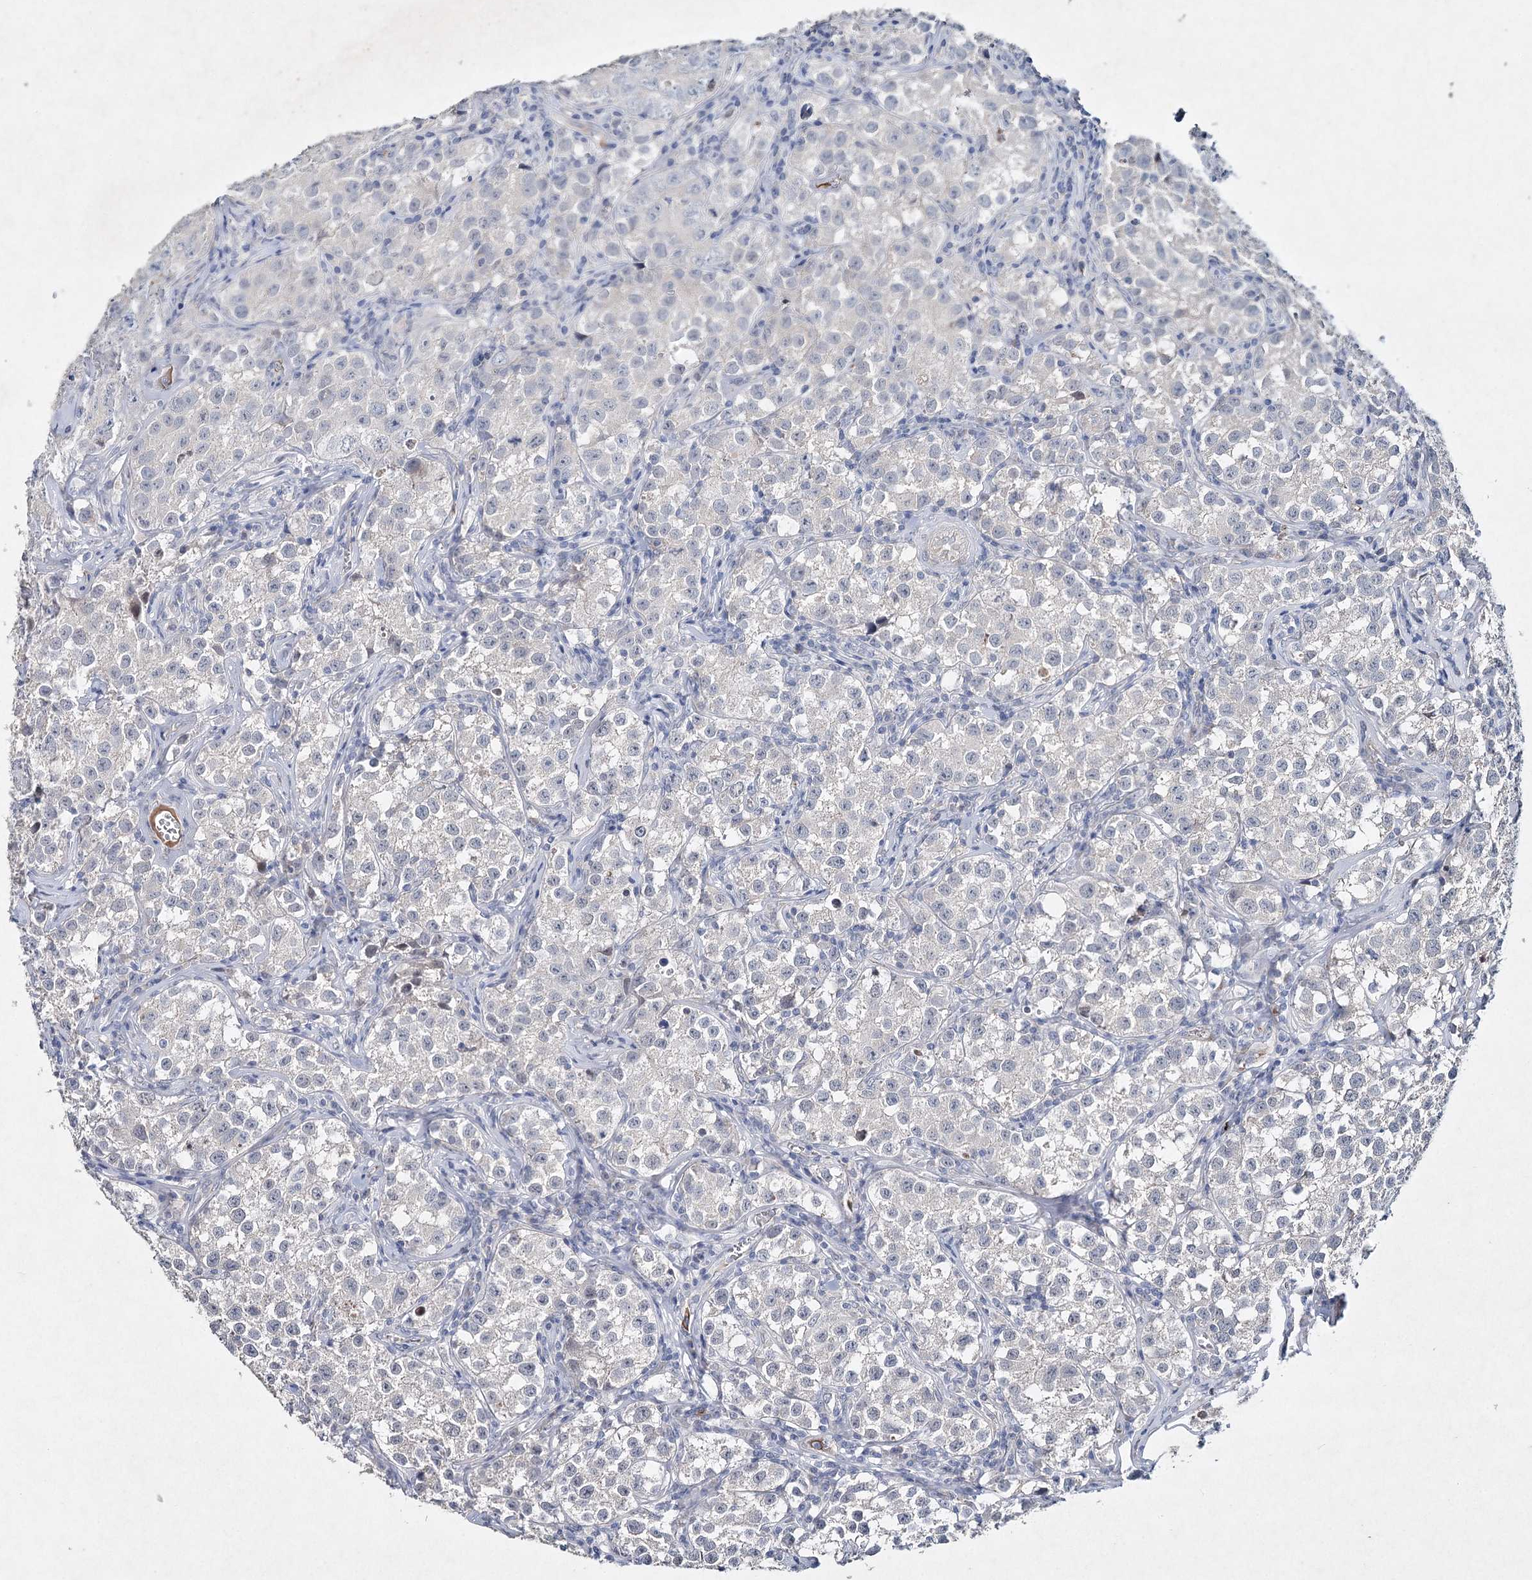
{"staining": {"intensity": "negative", "quantity": "none", "location": "none"}, "tissue": "testis cancer", "cell_type": "Tumor cells", "image_type": "cancer", "snomed": [{"axis": "morphology", "description": "Seminoma, NOS"}, {"axis": "morphology", "description": "Carcinoma, Embryonal, NOS"}, {"axis": "topography", "description": "Testis"}], "caption": "A photomicrograph of testis cancer stained for a protein shows no brown staining in tumor cells.", "gene": "RFX6", "patient": {"sex": "male", "age": 43}}